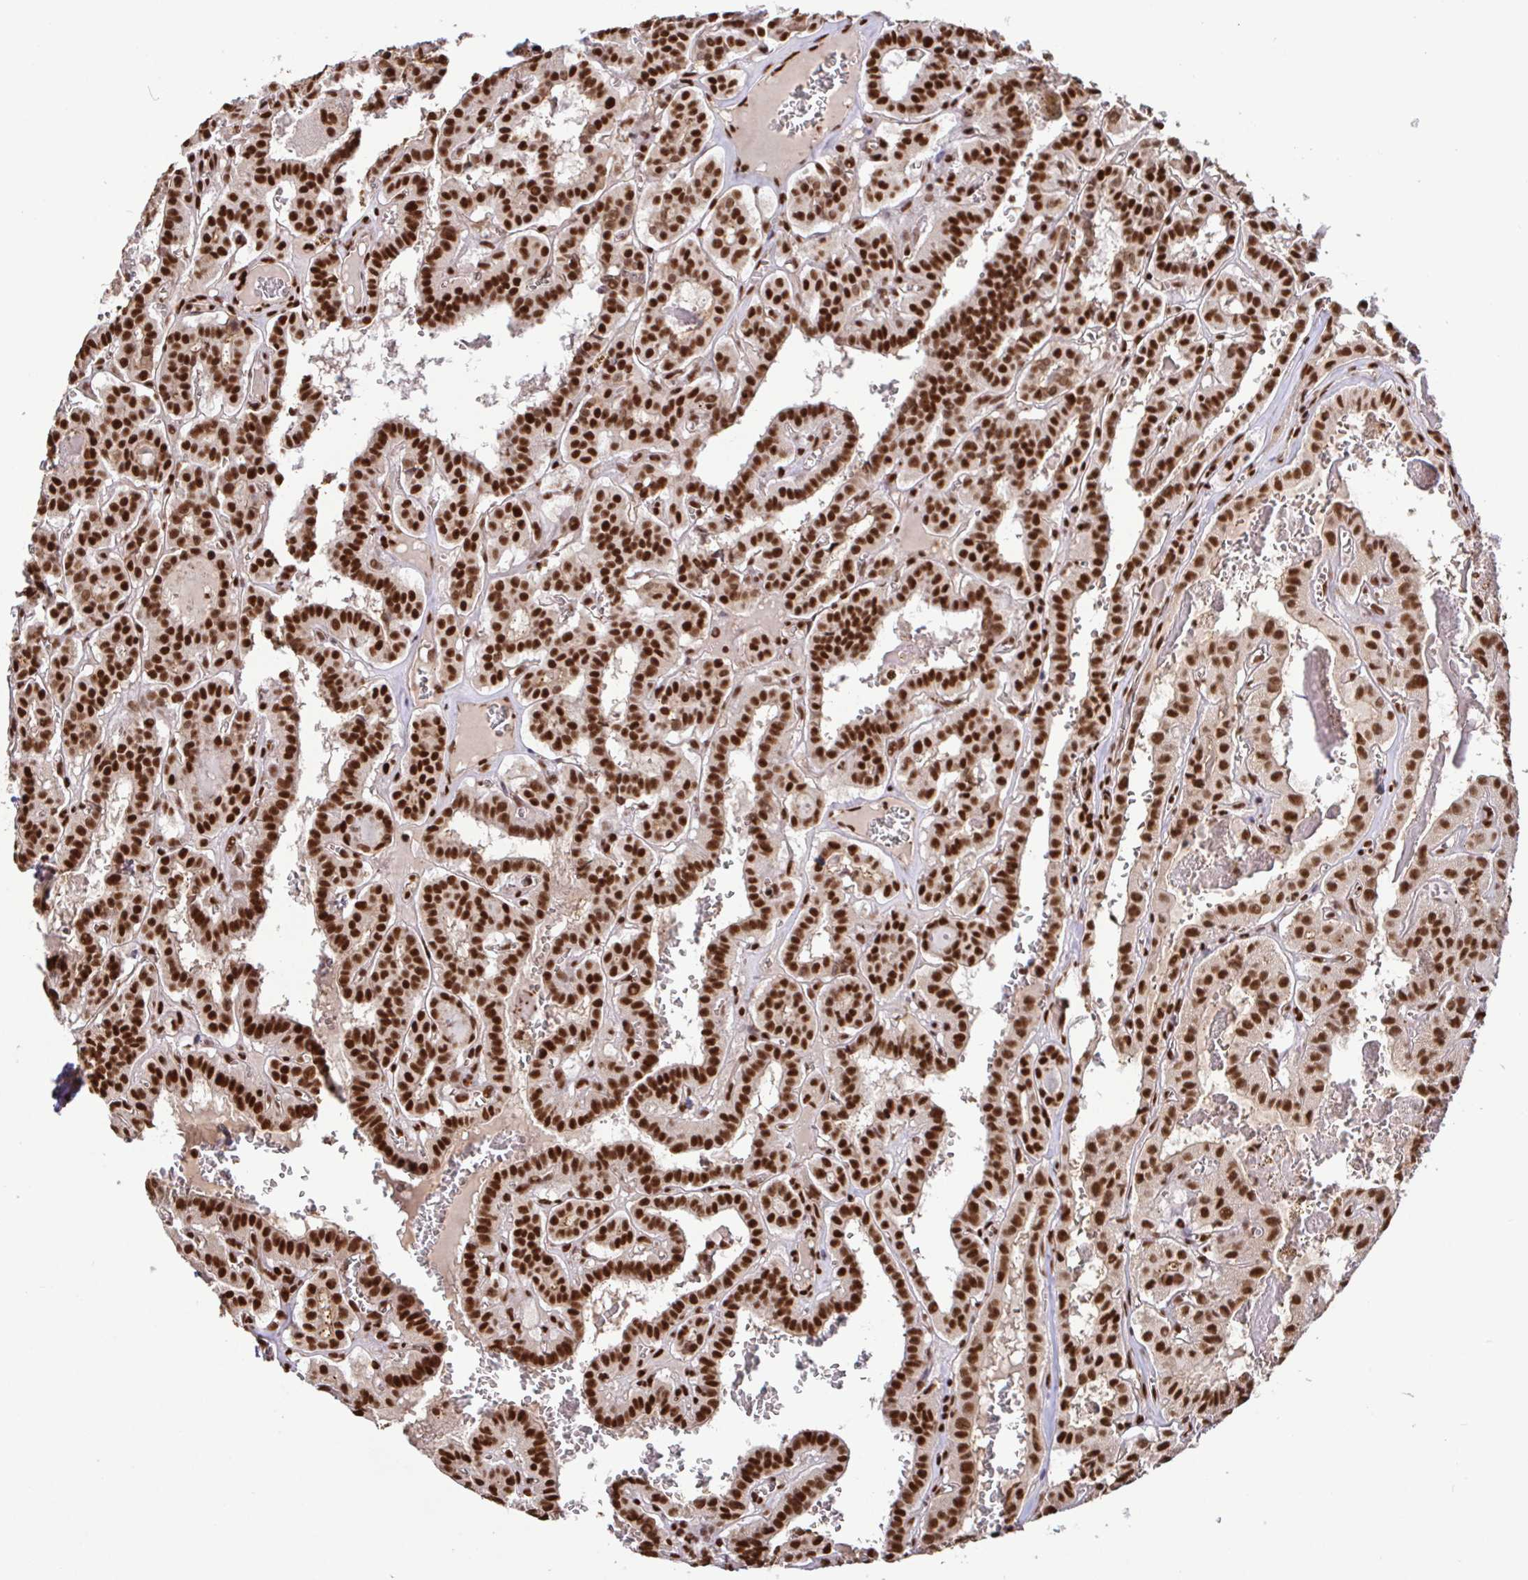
{"staining": {"intensity": "strong", "quantity": ">75%", "location": "nuclear"}, "tissue": "thyroid cancer", "cell_type": "Tumor cells", "image_type": "cancer", "snomed": [{"axis": "morphology", "description": "Papillary adenocarcinoma, NOS"}, {"axis": "topography", "description": "Thyroid gland"}], "caption": "Tumor cells demonstrate high levels of strong nuclear positivity in approximately >75% of cells in human thyroid papillary adenocarcinoma. (DAB IHC with brightfield microscopy, high magnification).", "gene": "SP3", "patient": {"sex": "female", "age": 21}}